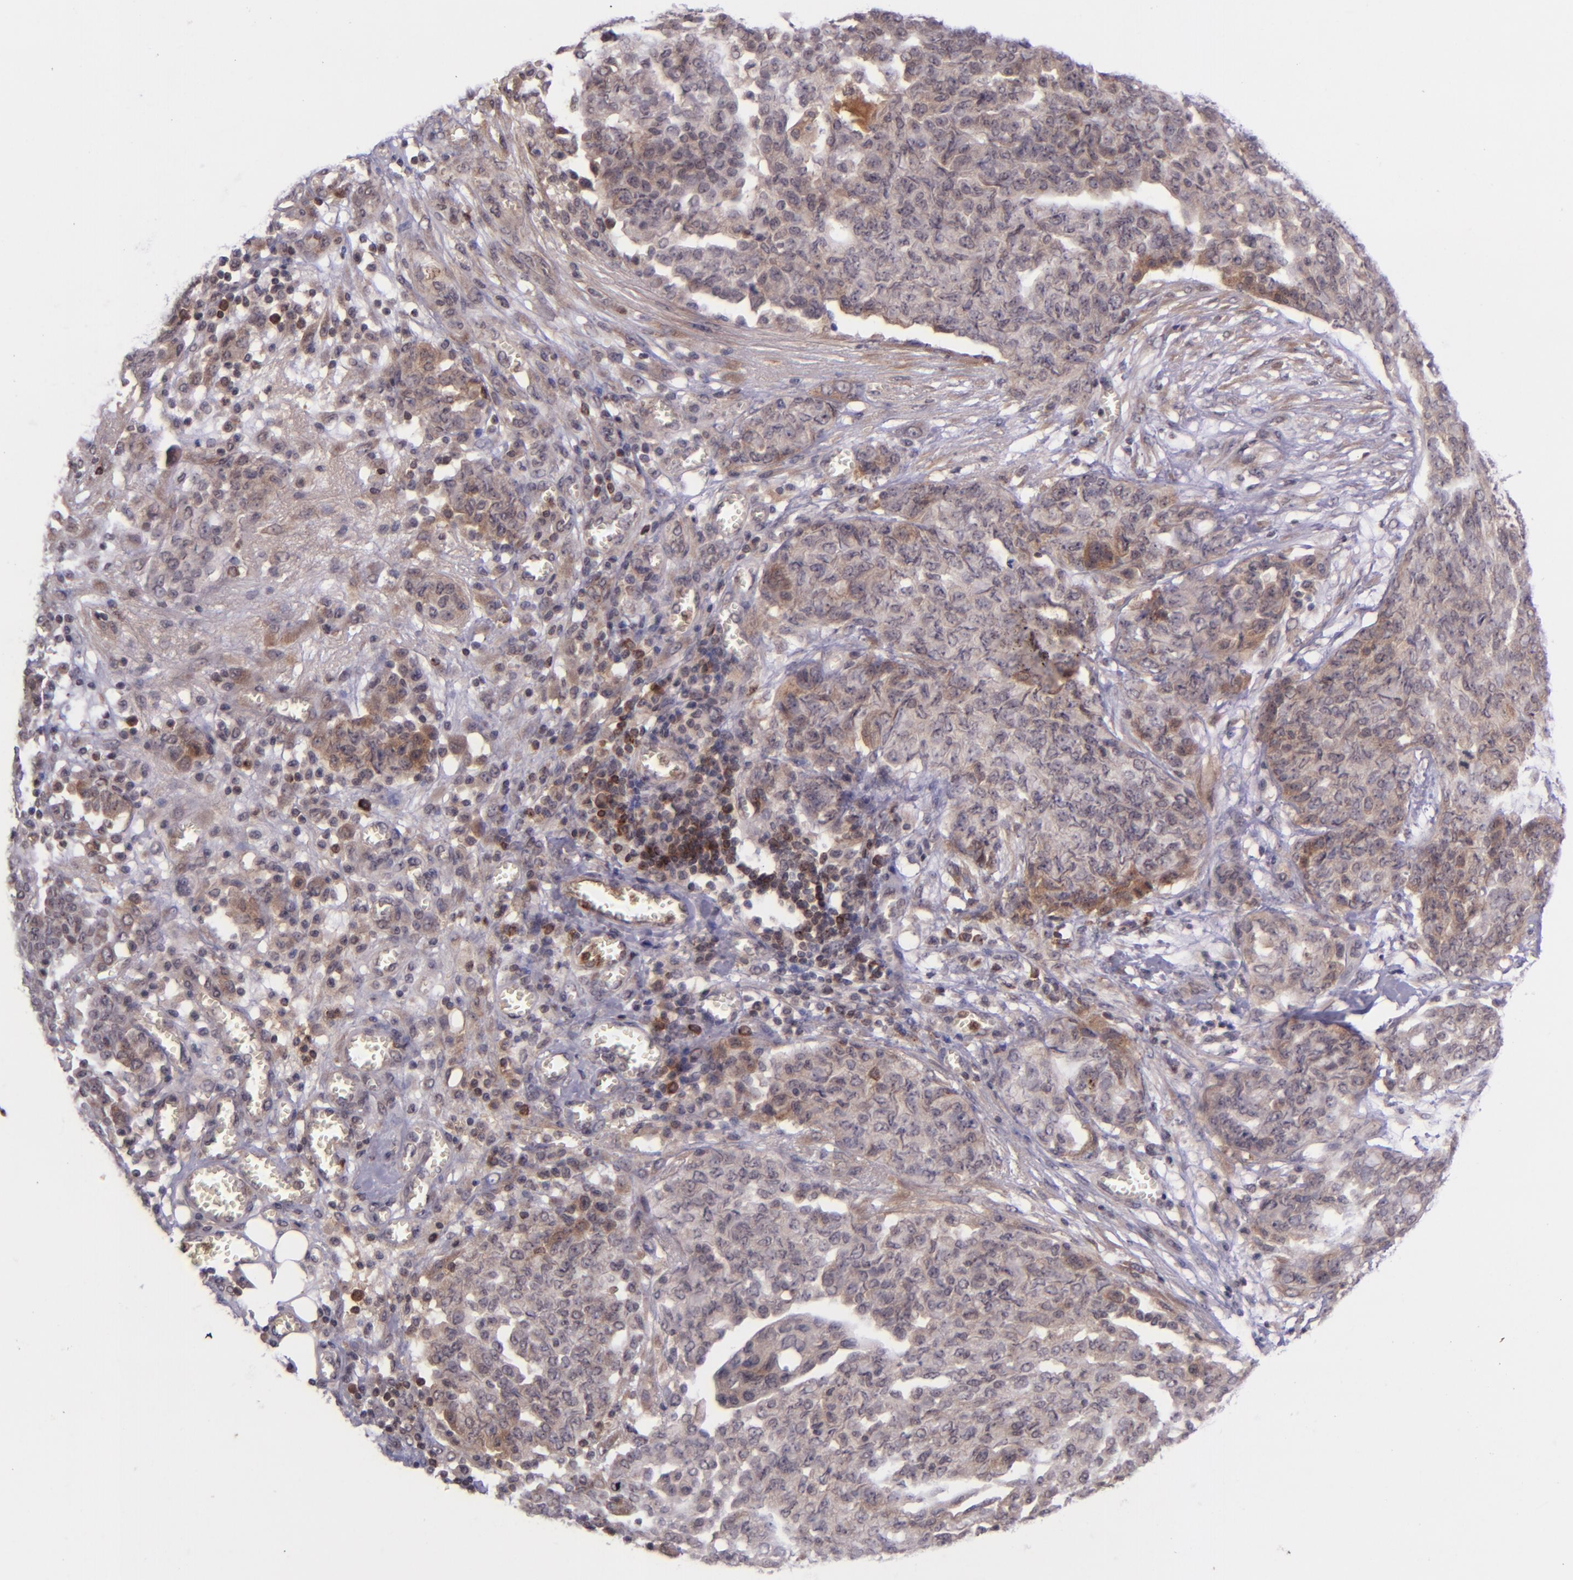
{"staining": {"intensity": "weak", "quantity": ">75%", "location": "cytoplasmic/membranous"}, "tissue": "ovarian cancer", "cell_type": "Tumor cells", "image_type": "cancer", "snomed": [{"axis": "morphology", "description": "Cystadenocarcinoma, serous, NOS"}, {"axis": "topography", "description": "Soft tissue"}, {"axis": "topography", "description": "Ovary"}], "caption": "Ovarian serous cystadenocarcinoma stained for a protein (brown) shows weak cytoplasmic/membranous positive expression in approximately >75% of tumor cells.", "gene": "SELL", "patient": {"sex": "female", "age": 57}}